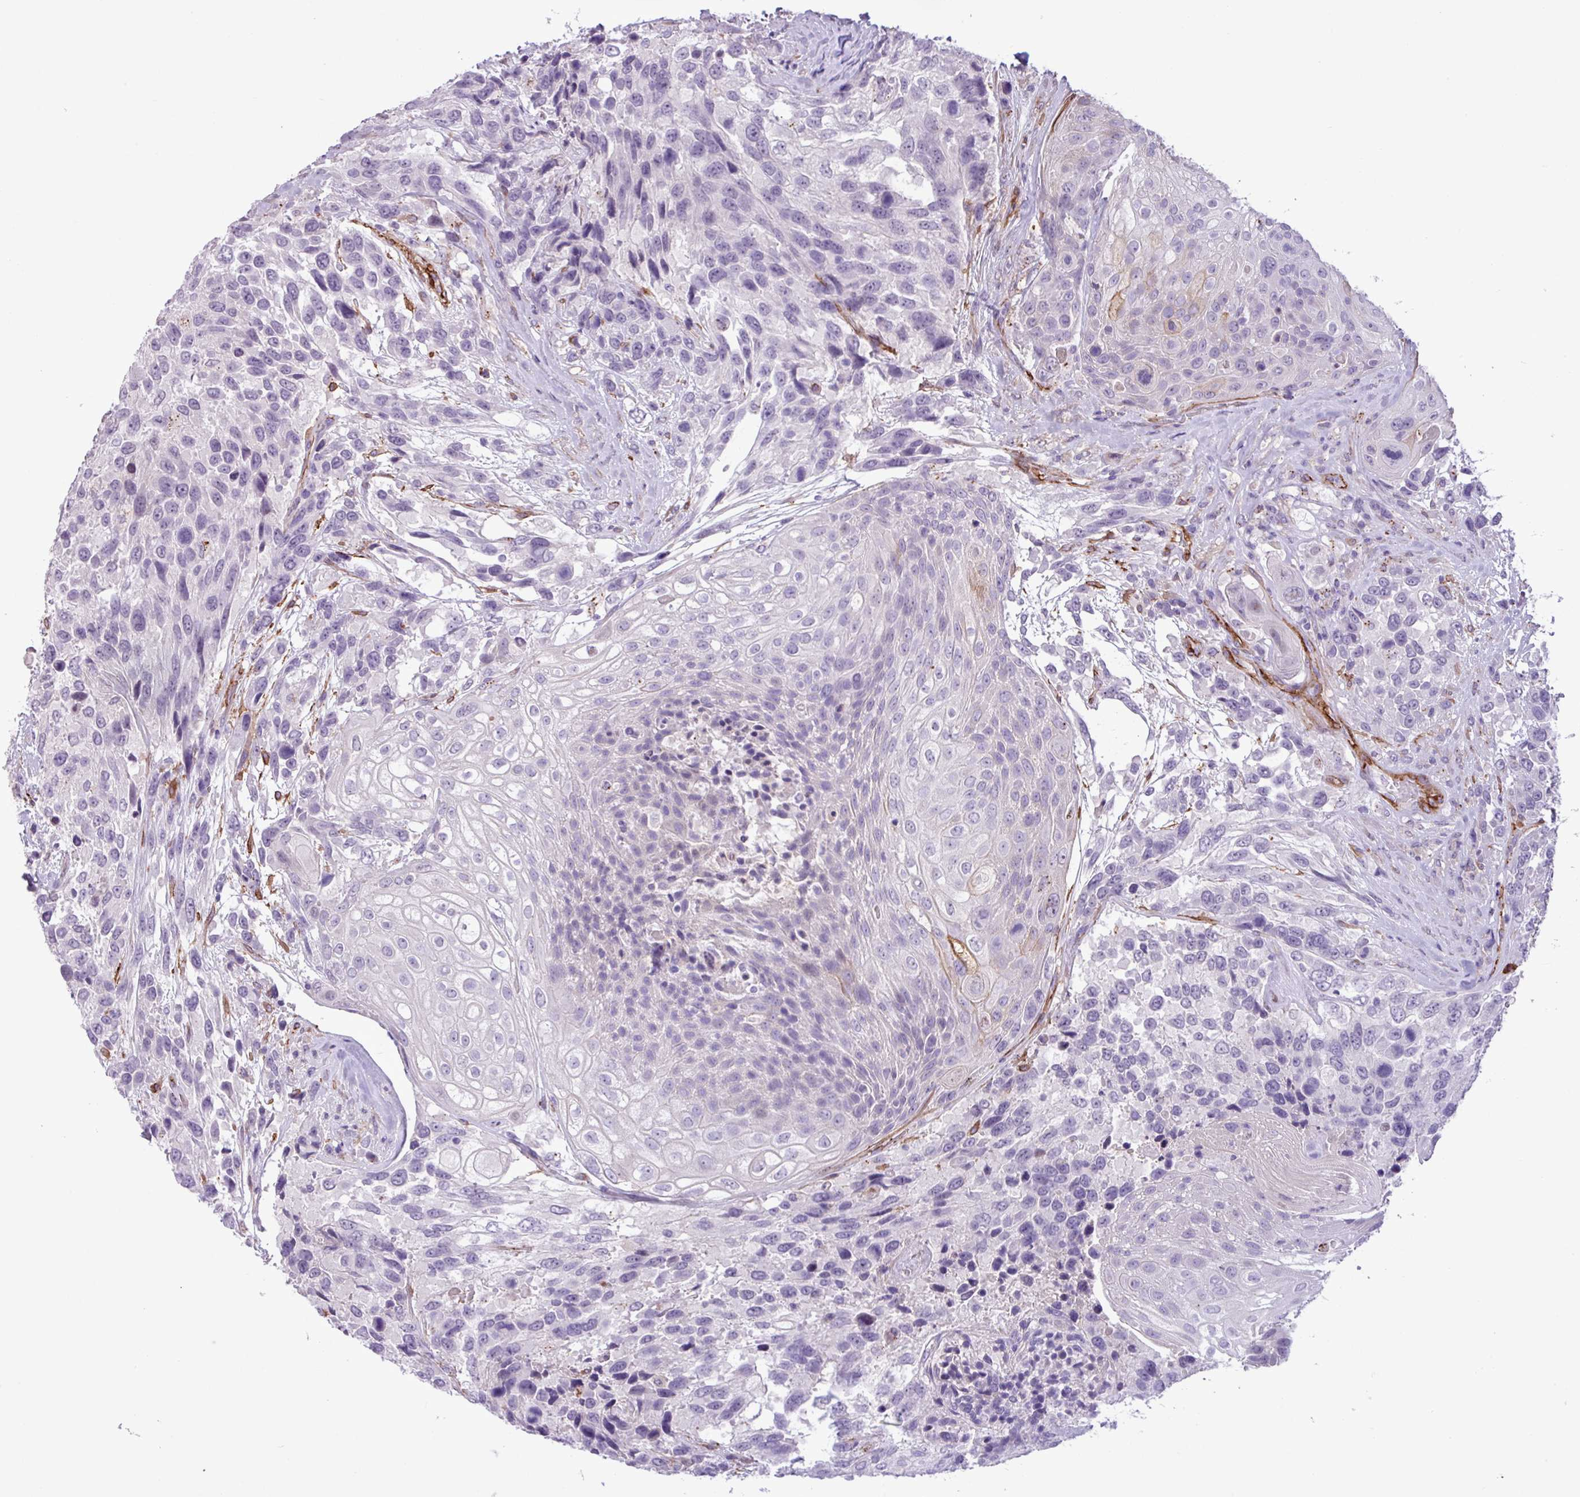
{"staining": {"intensity": "negative", "quantity": "none", "location": "none"}, "tissue": "urothelial cancer", "cell_type": "Tumor cells", "image_type": "cancer", "snomed": [{"axis": "morphology", "description": "Urothelial carcinoma, High grade"}, {"axis": "topography", "description": "Urinary bladder"}], "caption": "Immunohistochemical staining of urothelial cancer exhibits no significant positivity in tumor cells.", "gene": "CD248", "patient": {"sex": "female", "age": 70}}